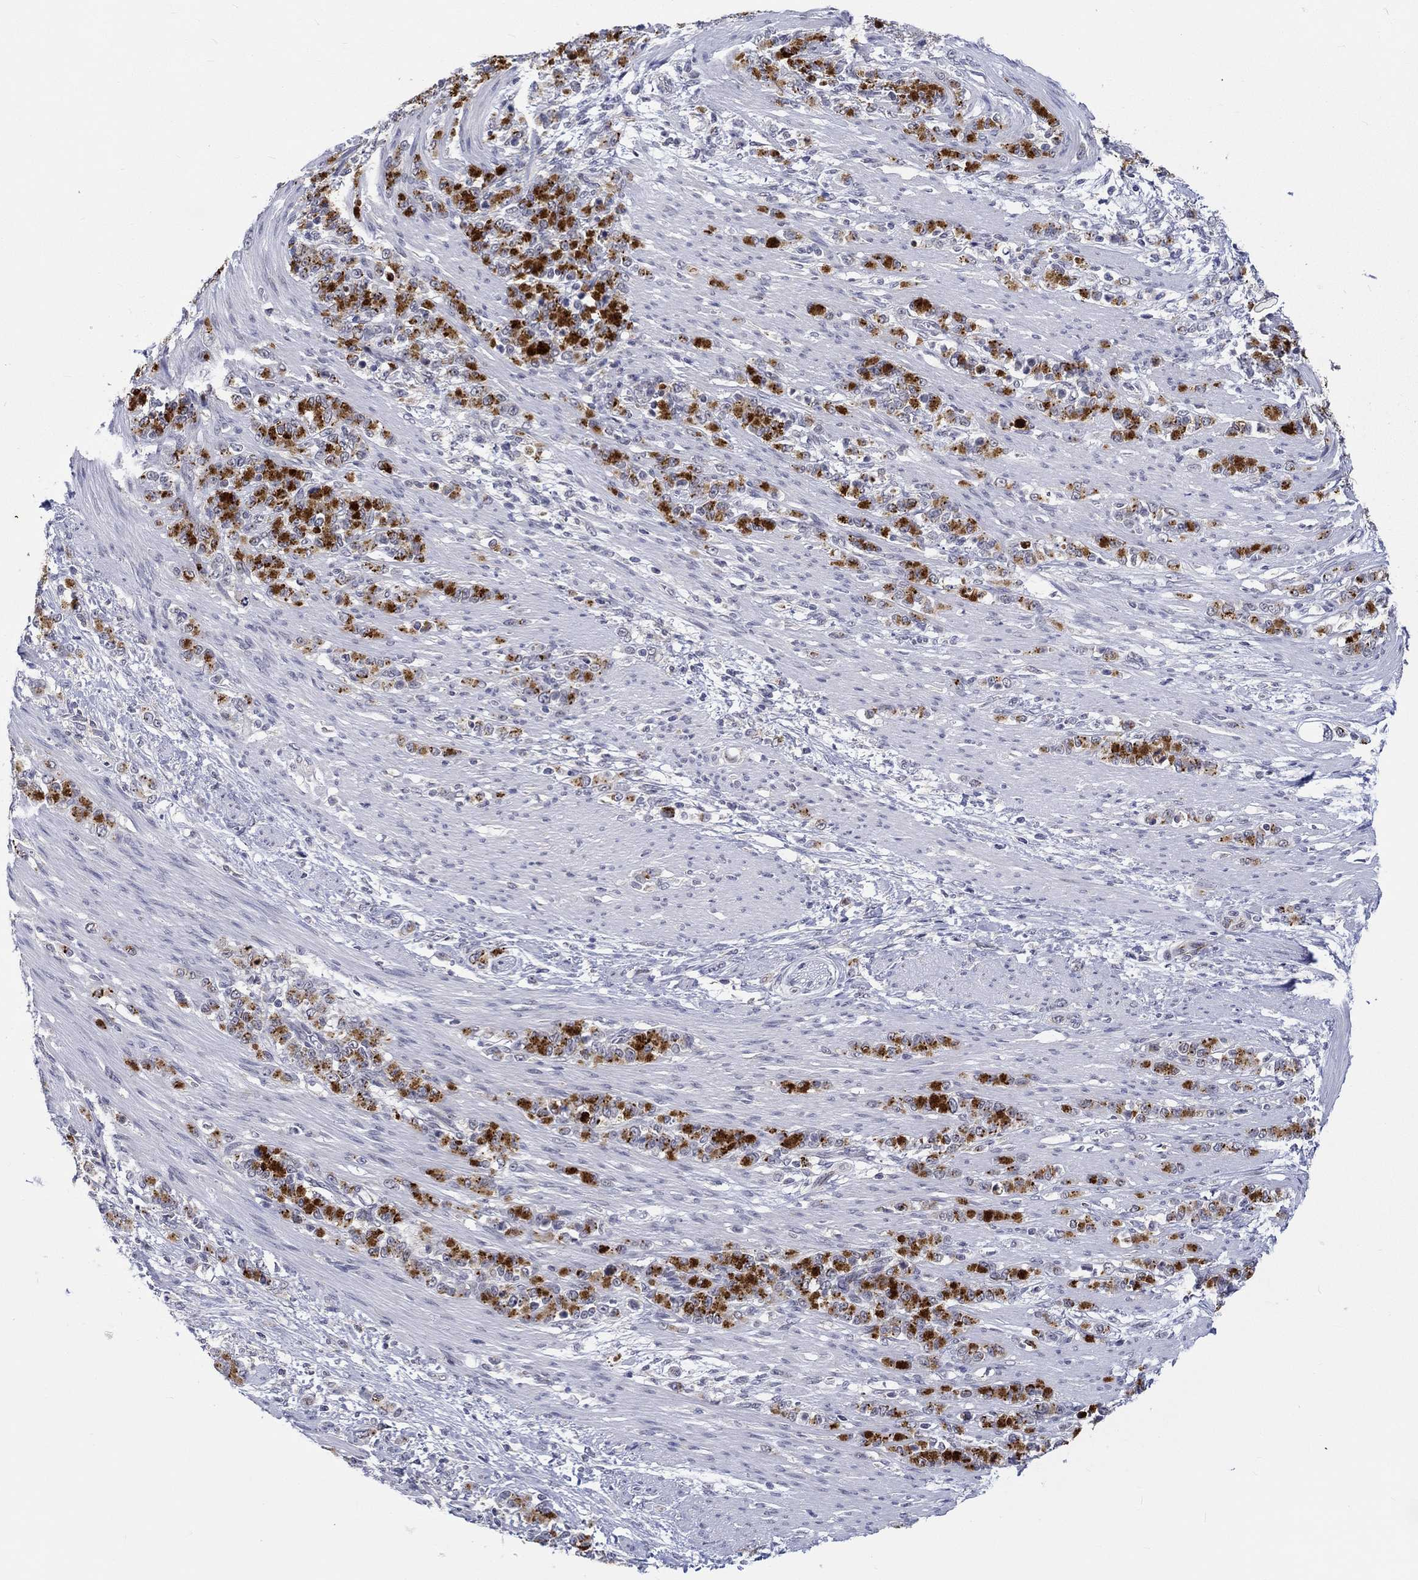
{"staining": {"intensity": "strong", "quantity": "25%-75%", "location": "cytoplasmic/membranous"}, "tissue": "stomach cancer", "cell_type": "Tumor cells", "image_type": "cancer", "snomed": [{"axis": "morphology", "description": "Normal tissue, NOS"}, {"axis": "morphology", "description": "Adenocarcinoma, NOS"}, {"axis": "topography", "description": "Stomach"}], "caption": "Immunohistochemistry (IHC) of human stomach cancer (adenocarcinoma) exhibits high levels of strong cytoplasmic/membranous positivity in about 25%-75% of tumor cells. (IHC, brightfield microscopy, high magnification).", "gene": "ST6GALNAC1", "patient": {"sex": "female", "age": 79}}